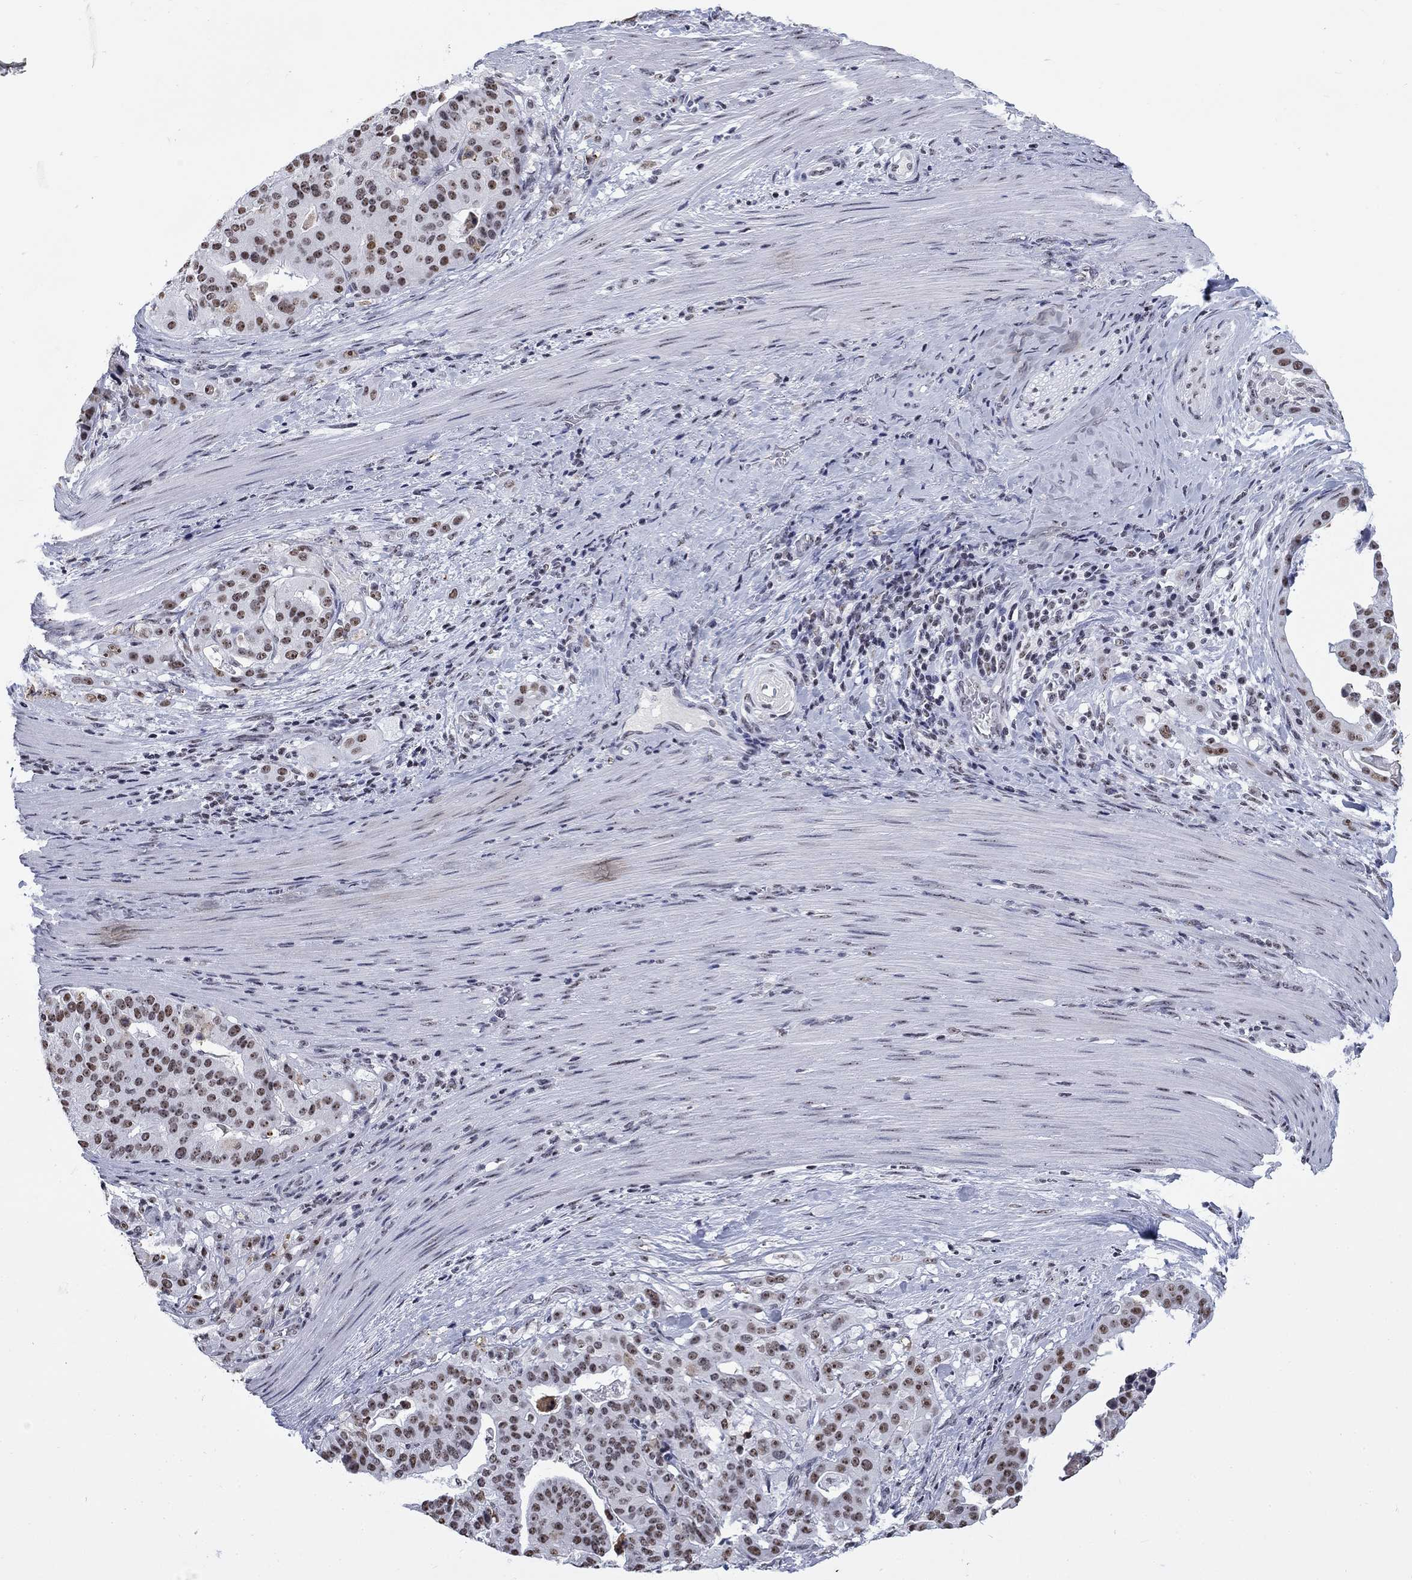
{"staining": {"intensity": "moderate", "quantity": ">75%", "location": "nuclear"}, "tissue": "stomach cancer", "cell_type": "Tumor cells", "image_type": "cancer", "snomed": [{"axis": "morphology", "description": "Adenocarcinoma, NOS"}, {"axis": "topography", "description": "Stomach"}], "caption": "Approximately >75% of tumor cells in human stomach cancer (adenocarcinoma) reveal moderate nuclear protein expression as visualized by brown immunohistochemical staining.", "gene": "CSRNP3", "patient": {"sex": "male", "age": 48}}